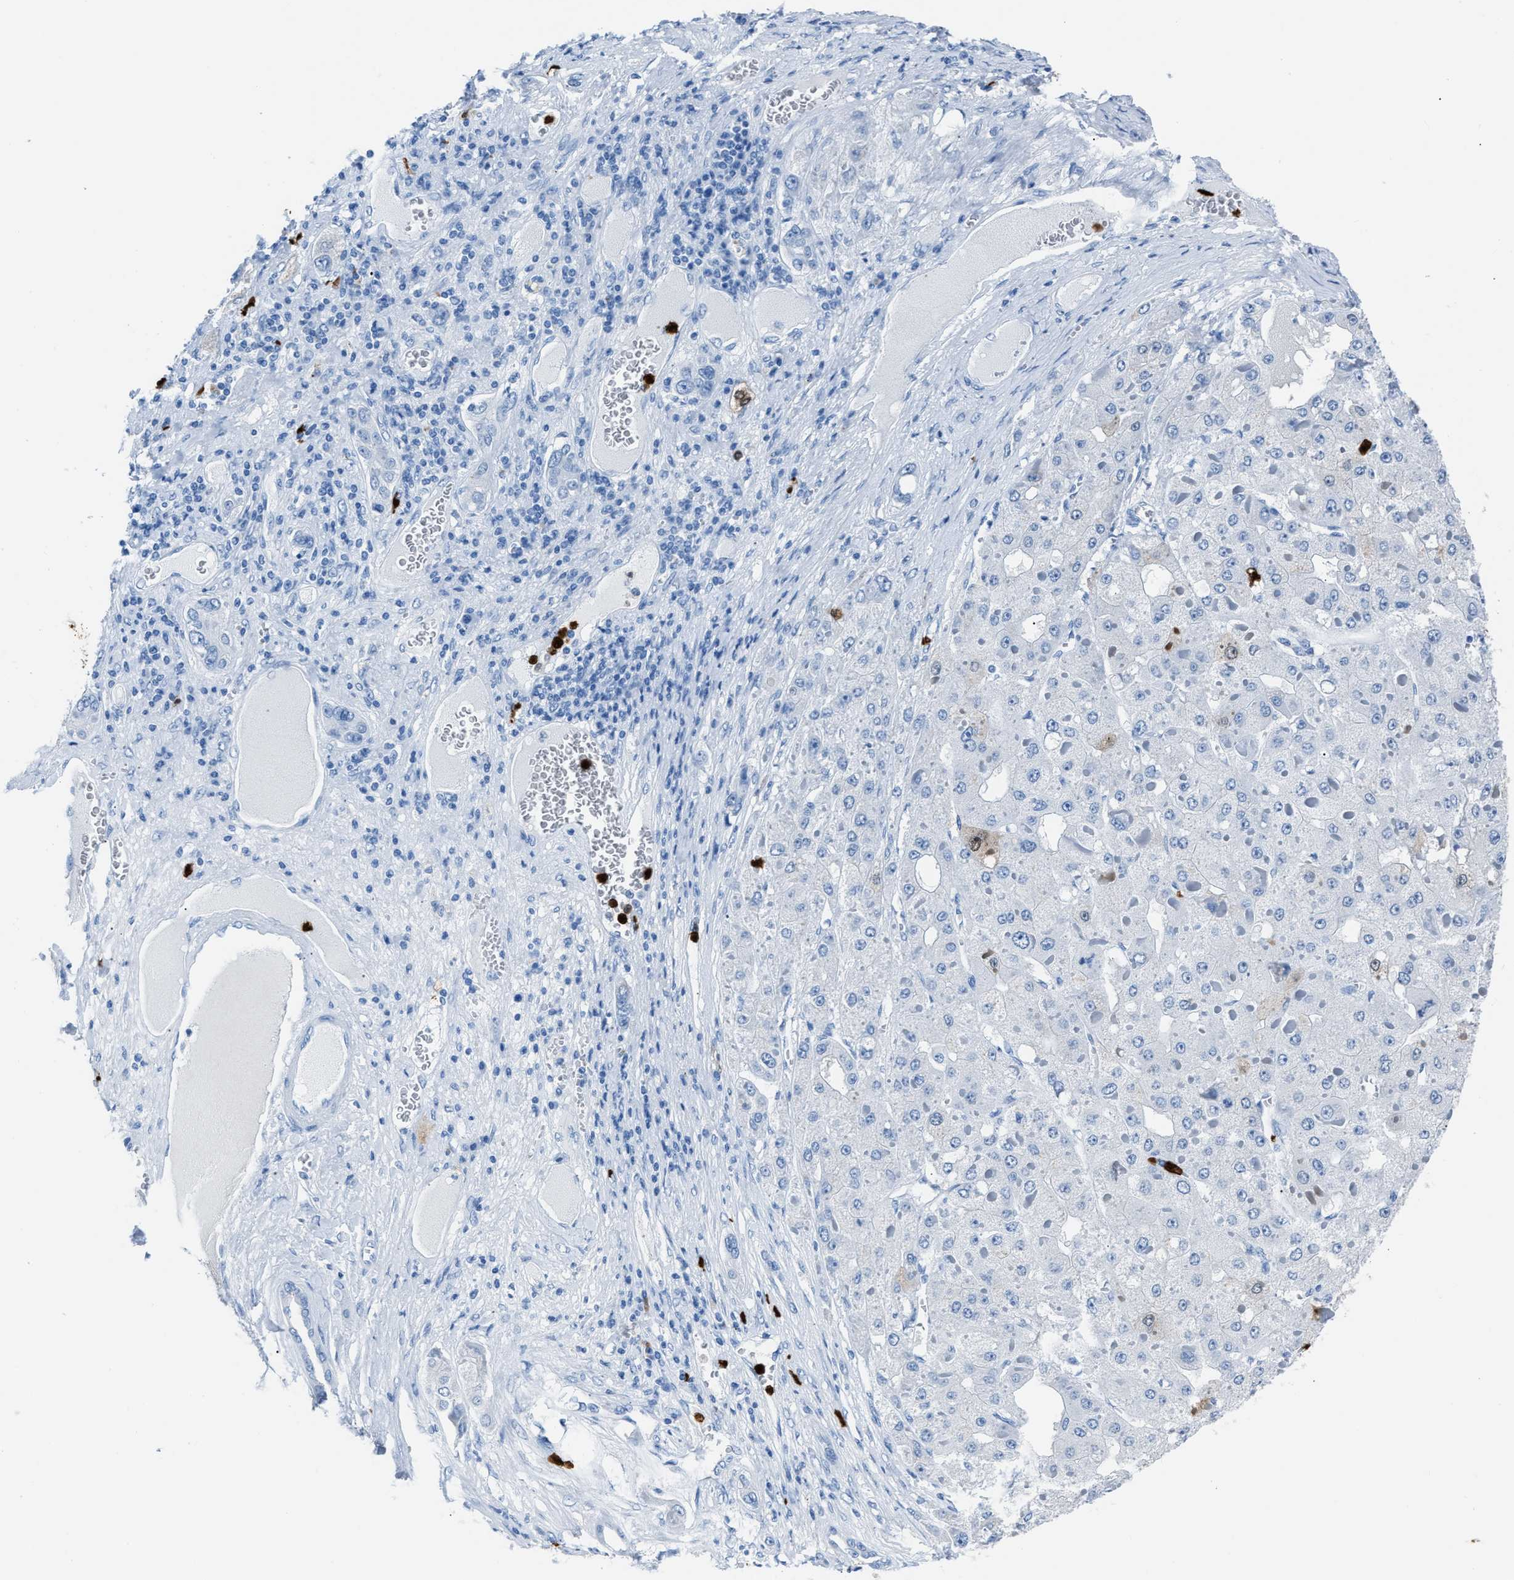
{"staining": {"intensity": "negative", "quantity": "none", "location": "none"}, "tissue": "liver cancer", "cell_type": "Tumor cells", "image_type": "cancer", "snomed": [{"axis": "morphology", "description": "Carcinoma, Hepatocellular, NOS"}, {"axis": "topography", "description": "Liver"}], "caption": "Tumor cells are negative for brown protein staining in liver hepatocellular carcinoma.", "gene": "S100P", "patient": {"sex": "female", "age": 73}}